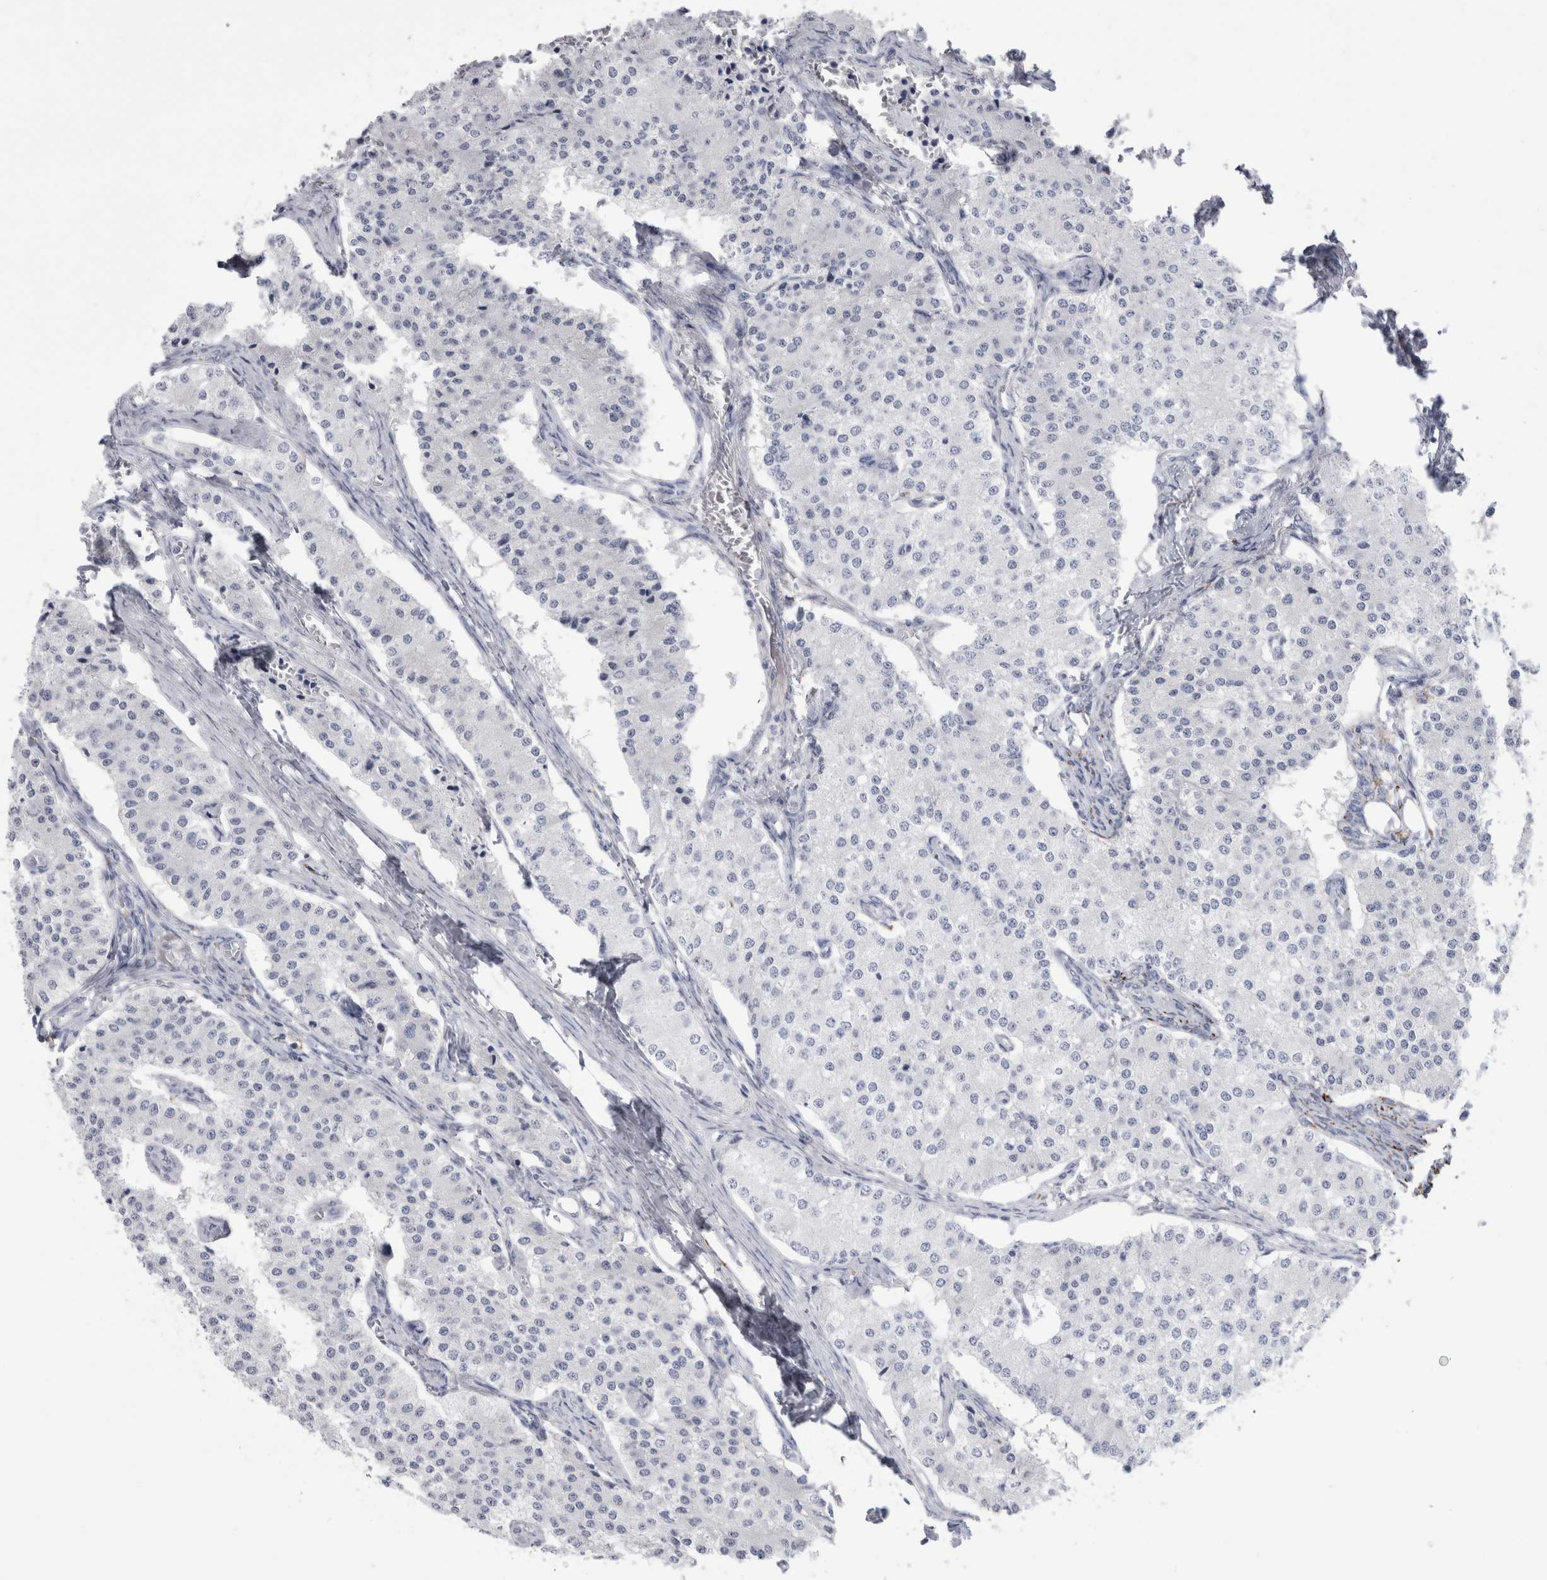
{"staining": {"intensity": "weak", "quantity": "<25%", "location": "cytoplasmic/membranous"}, "tissue": "carcinoid", "cell_type": "Tumor cells", "image_type": "cancer", "snomed": [{"axis": "morphology", "description": "Carcinoid, malignant, NOS"}, {"axis": "topography", "description": "Colon"}], "caption": "An image of malignant carcinoid stained for a protein shows no brown staining in tumor cells.", "gene": "GATM", "patient": {"sex": "female", "age": 52}}